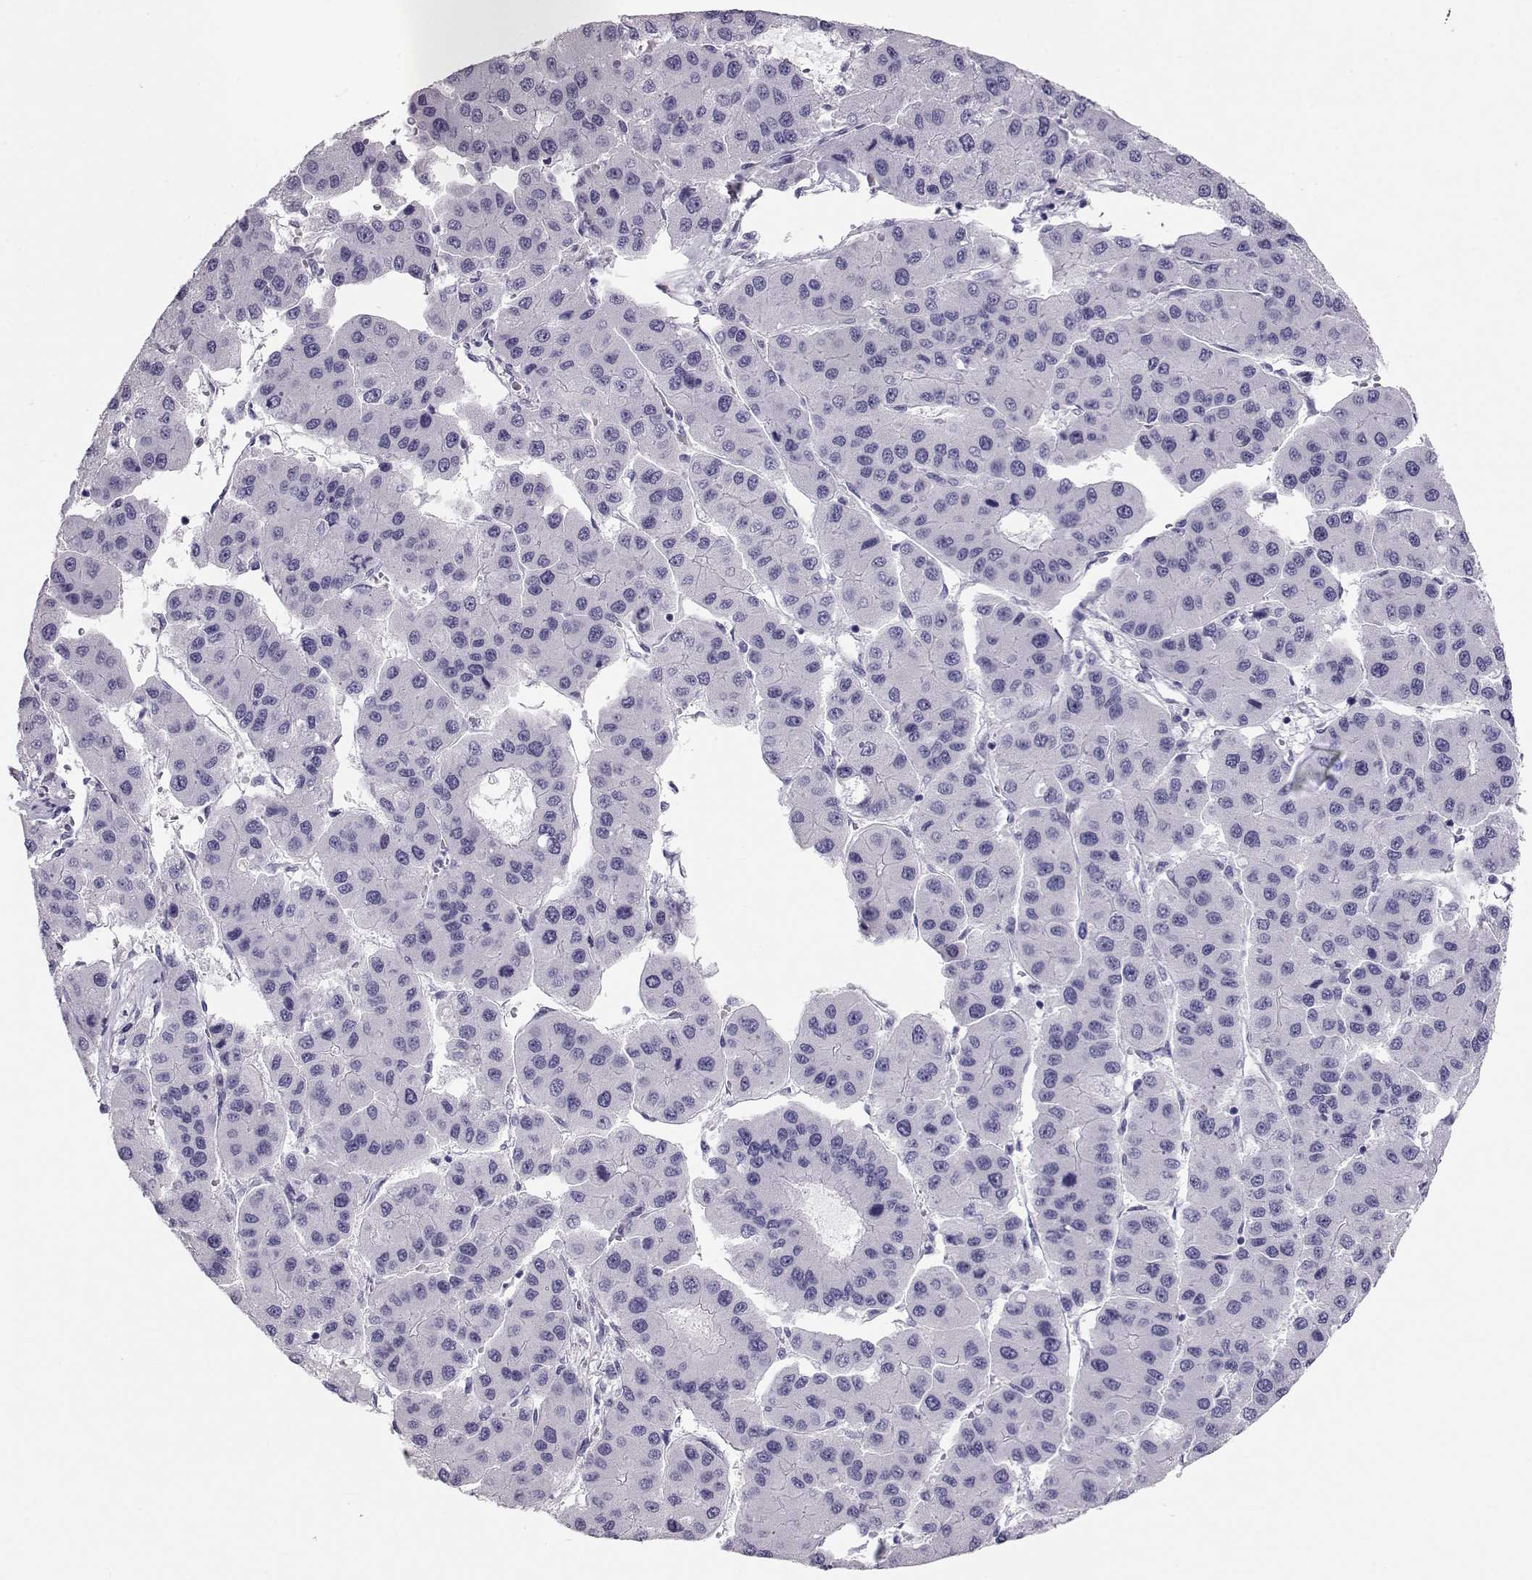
{"staining": {"intensity": "negative", "quantity": "none", "location": "none"}, "tissue": "liver cancer", "cell_type": "Tumor cells", "image_type": "cancer", "snomed": [{"axis": "morphology", "description": "Carcinoma, Hepatocellular, NOS"}, {"axis": "topography", "description": "Liver"}], "caption": "Hepatocellular carcinoma (liver) was stained to show a protein in brown. There is no significant positivity in tumor cells. Brightfield microscopy of immunohistochemistry (IHC) stained with DAB (3,3'-diaminobenzidine) (brown) and hematoxylin (blue), captured at high magnification.", "gene": "RD3", "patient": {"sex": "male", "age": 73}}